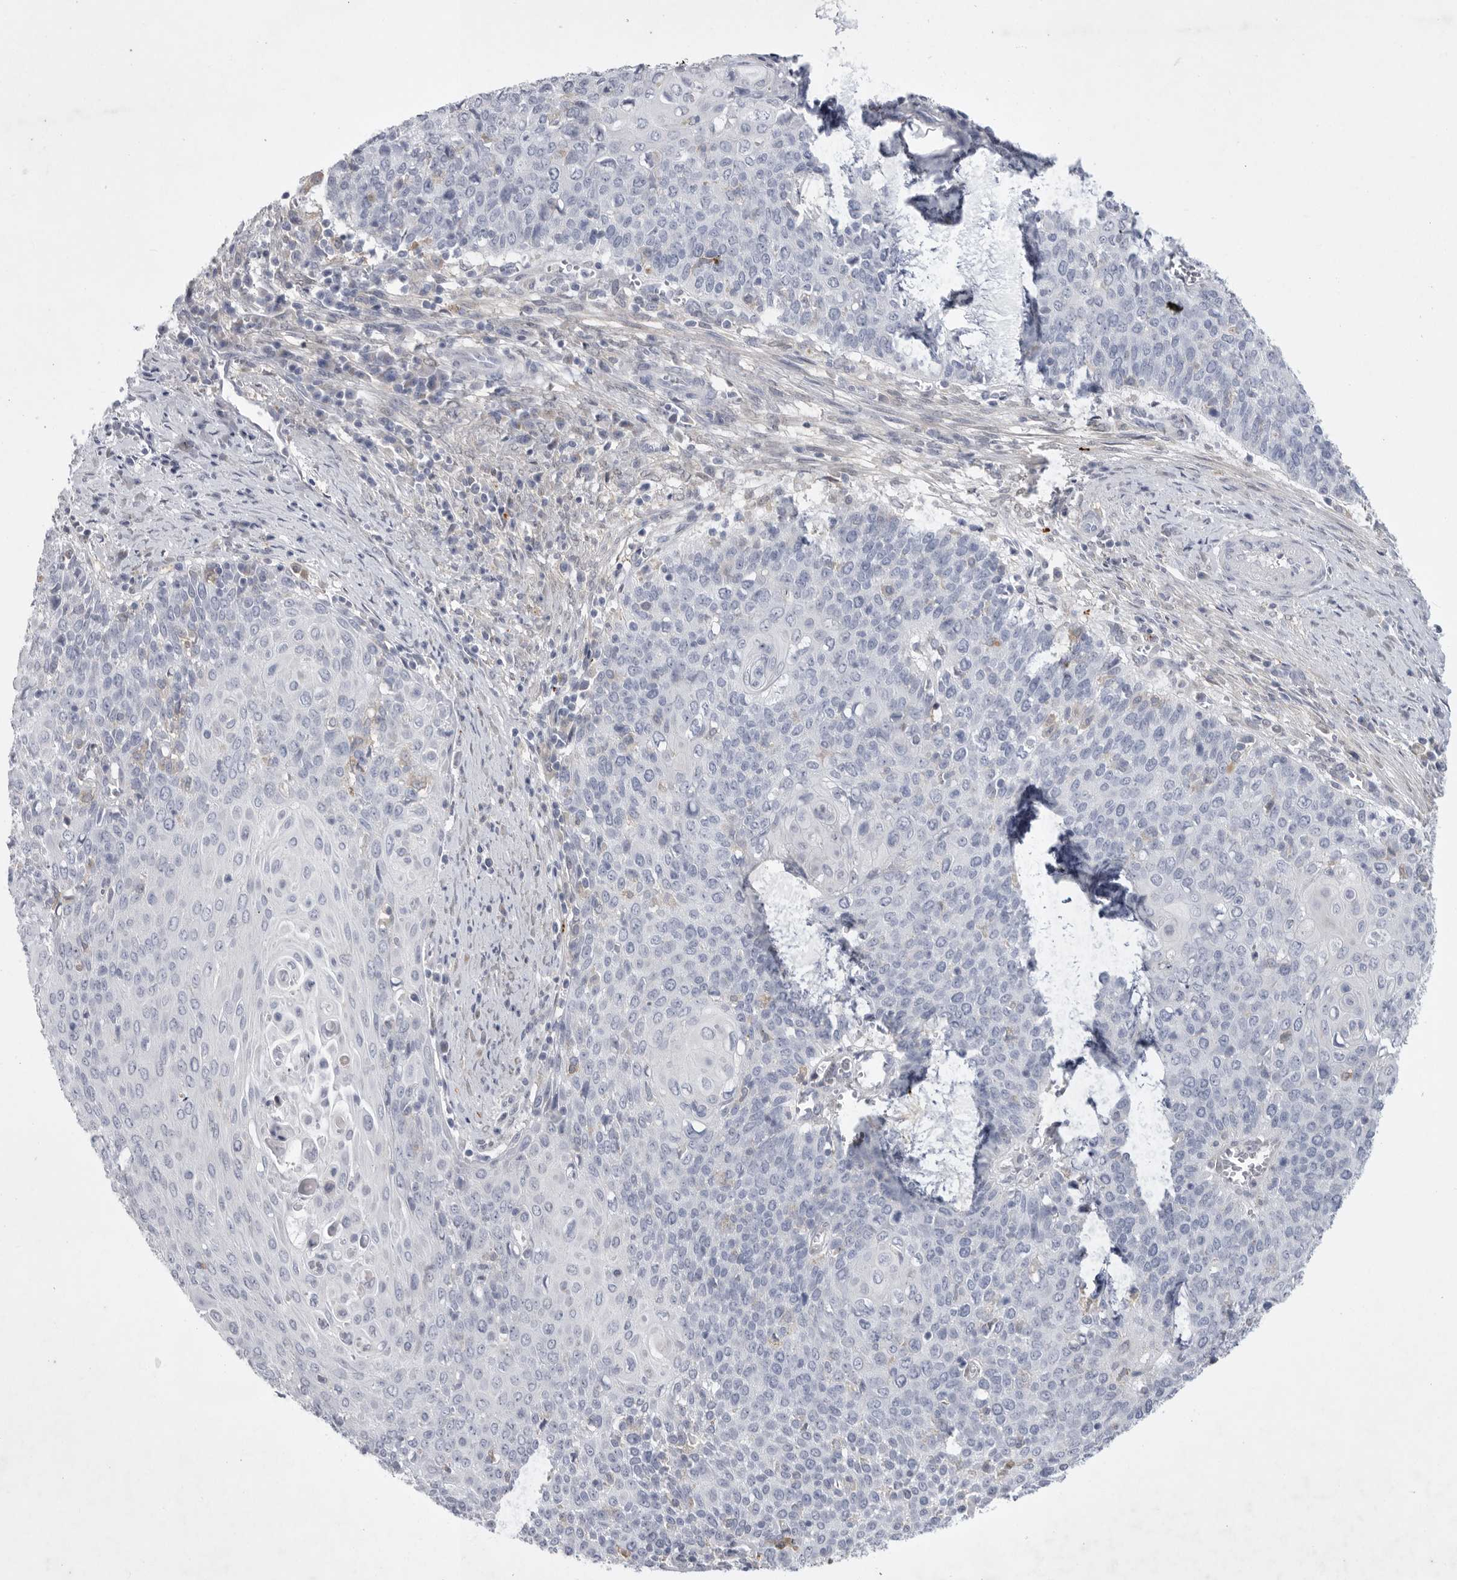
{"staining": {"intensity": "negative", "quantity": "none", "location": "none"}, "tissue": "cervical cancer", "cell_type": "Tumor cells", "image_type": "cancer", "snomed": [{"axis": "morphology", "description": "Squamous cell carcinoma, NOS"}, {"axis": "topography", "description": "Cervix"}], "caption": "A histopathology image of human cervical cancer is negative for staining in tumor cells.", "gene": "SIGLEC10", "patient": {"sex": "female", "age": 39}}